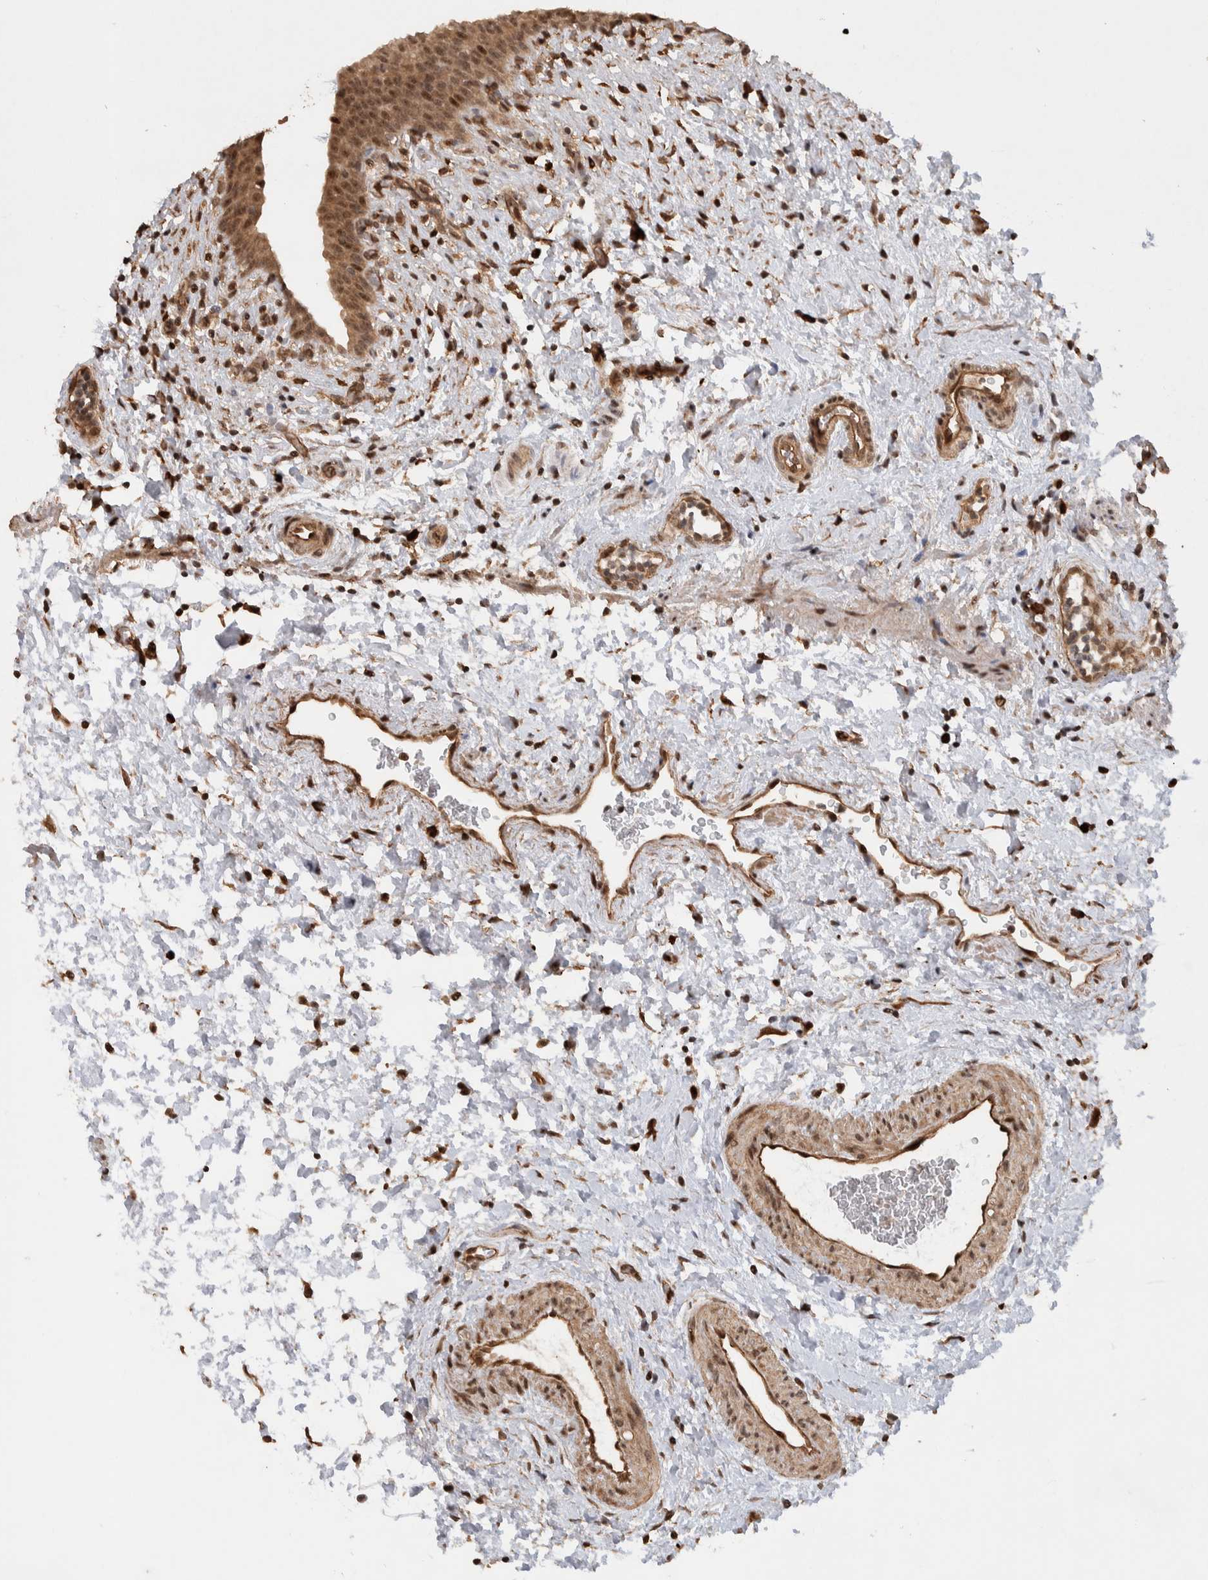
{"staining": {"intensity": "moderate", "quantity": ">75%", "location": "cytoplasmic/membranous,nuclear"}, "tissue": "urinary bladder", "cell_type": "Urothelial cells", "image_type": "normal", "snomed": [{"axis": "morphology", "description": "Normal tissue, NOS"}, {"axis": "topography", "description": "Urinary bladder"}], "caption": "Protein expression analysis of normal human urinary bladder reveals moderate cytoplasmic/membranous,nuclear expression in about >75% of urothelial cells.", "gene": "TOR1B", "patient": {"sex": "male", "age": 37}}